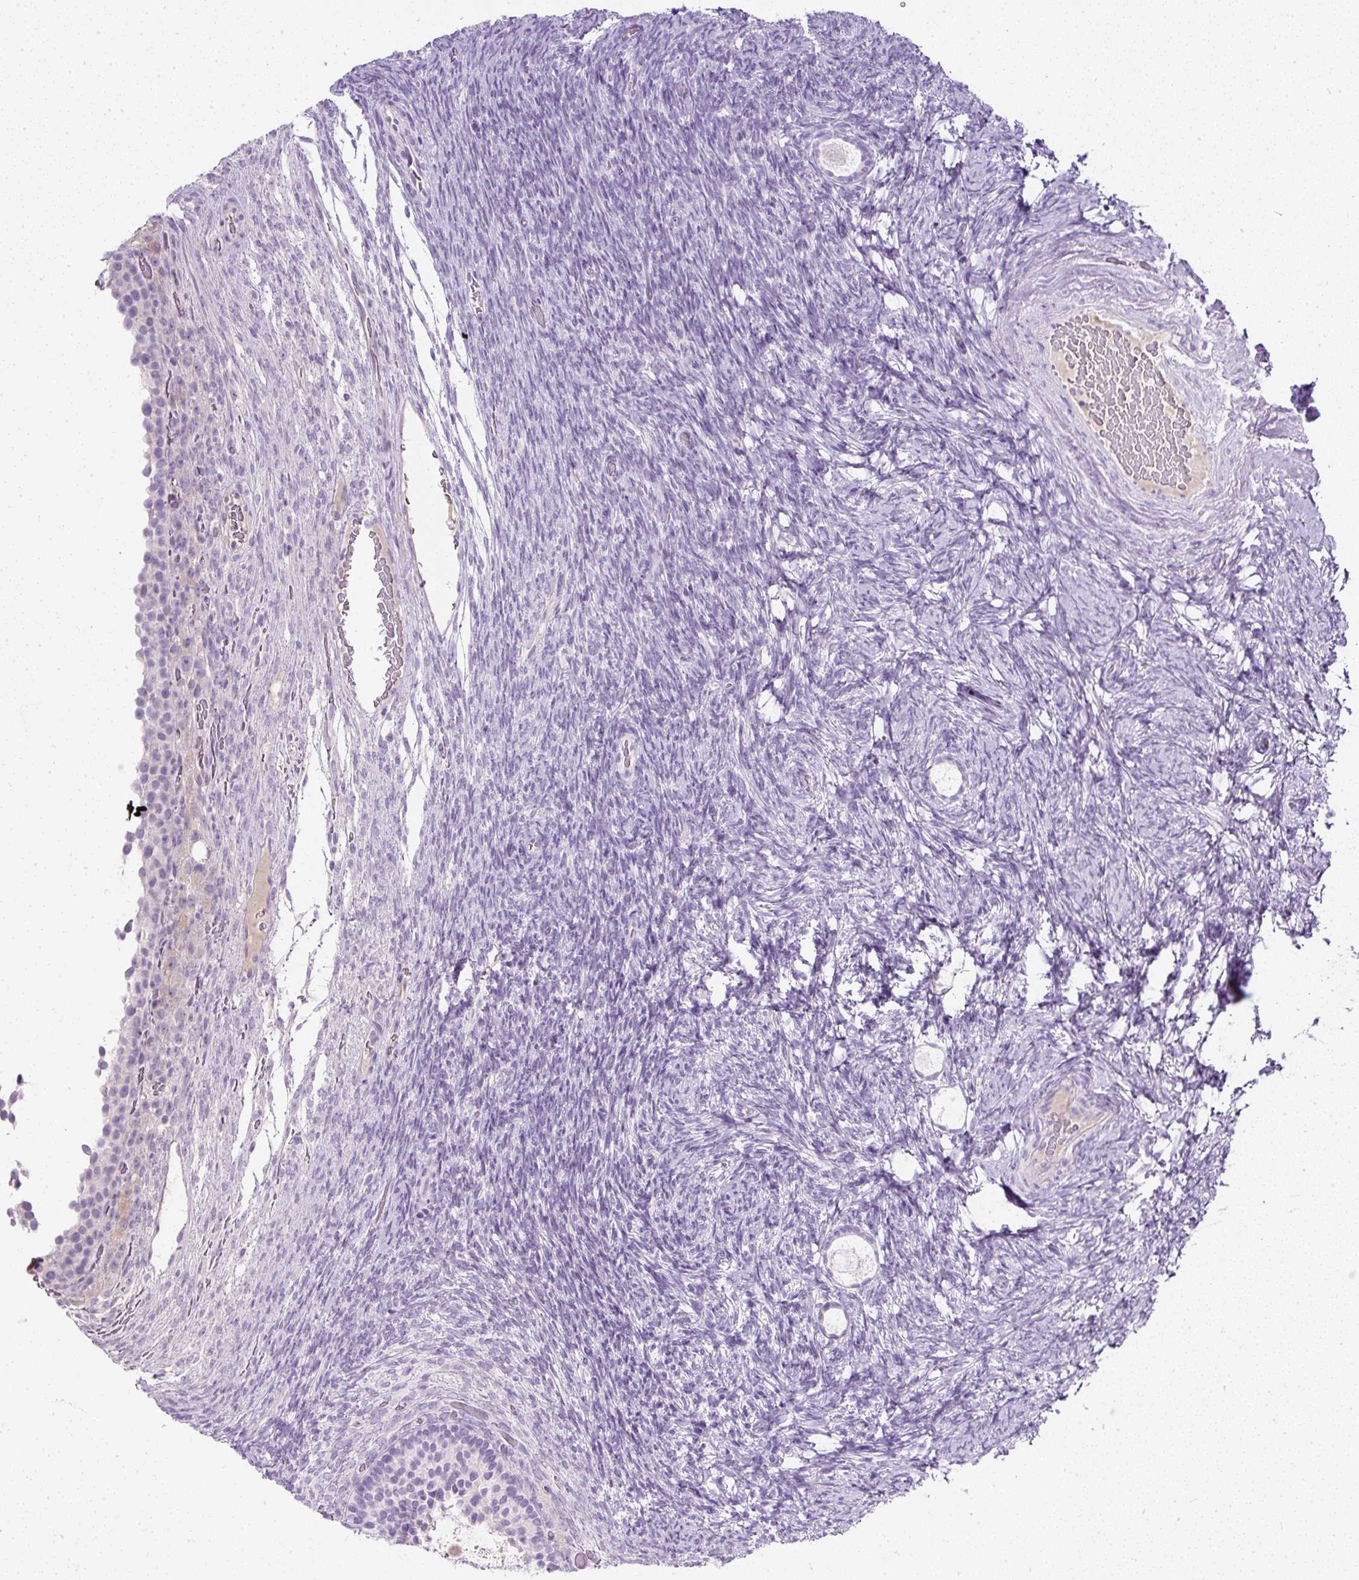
{"staining": {"intensity": "negative", "quantity": "none", "location": "none"}, "tissue": "ovary", "cell_type": "Follicle cells", "image_type": "normal", "snomed": [{"axis": "morphology", "description": "Normal tissue, NOS"}, {"axis": "topography", "description": "Ovary"}], "caption": "Immunohistochemistry of benign human ovary demonstrates no positivity in follicle cells.", "gene": "COL9A2", "patient": {"sex": "female", "age": 34}}